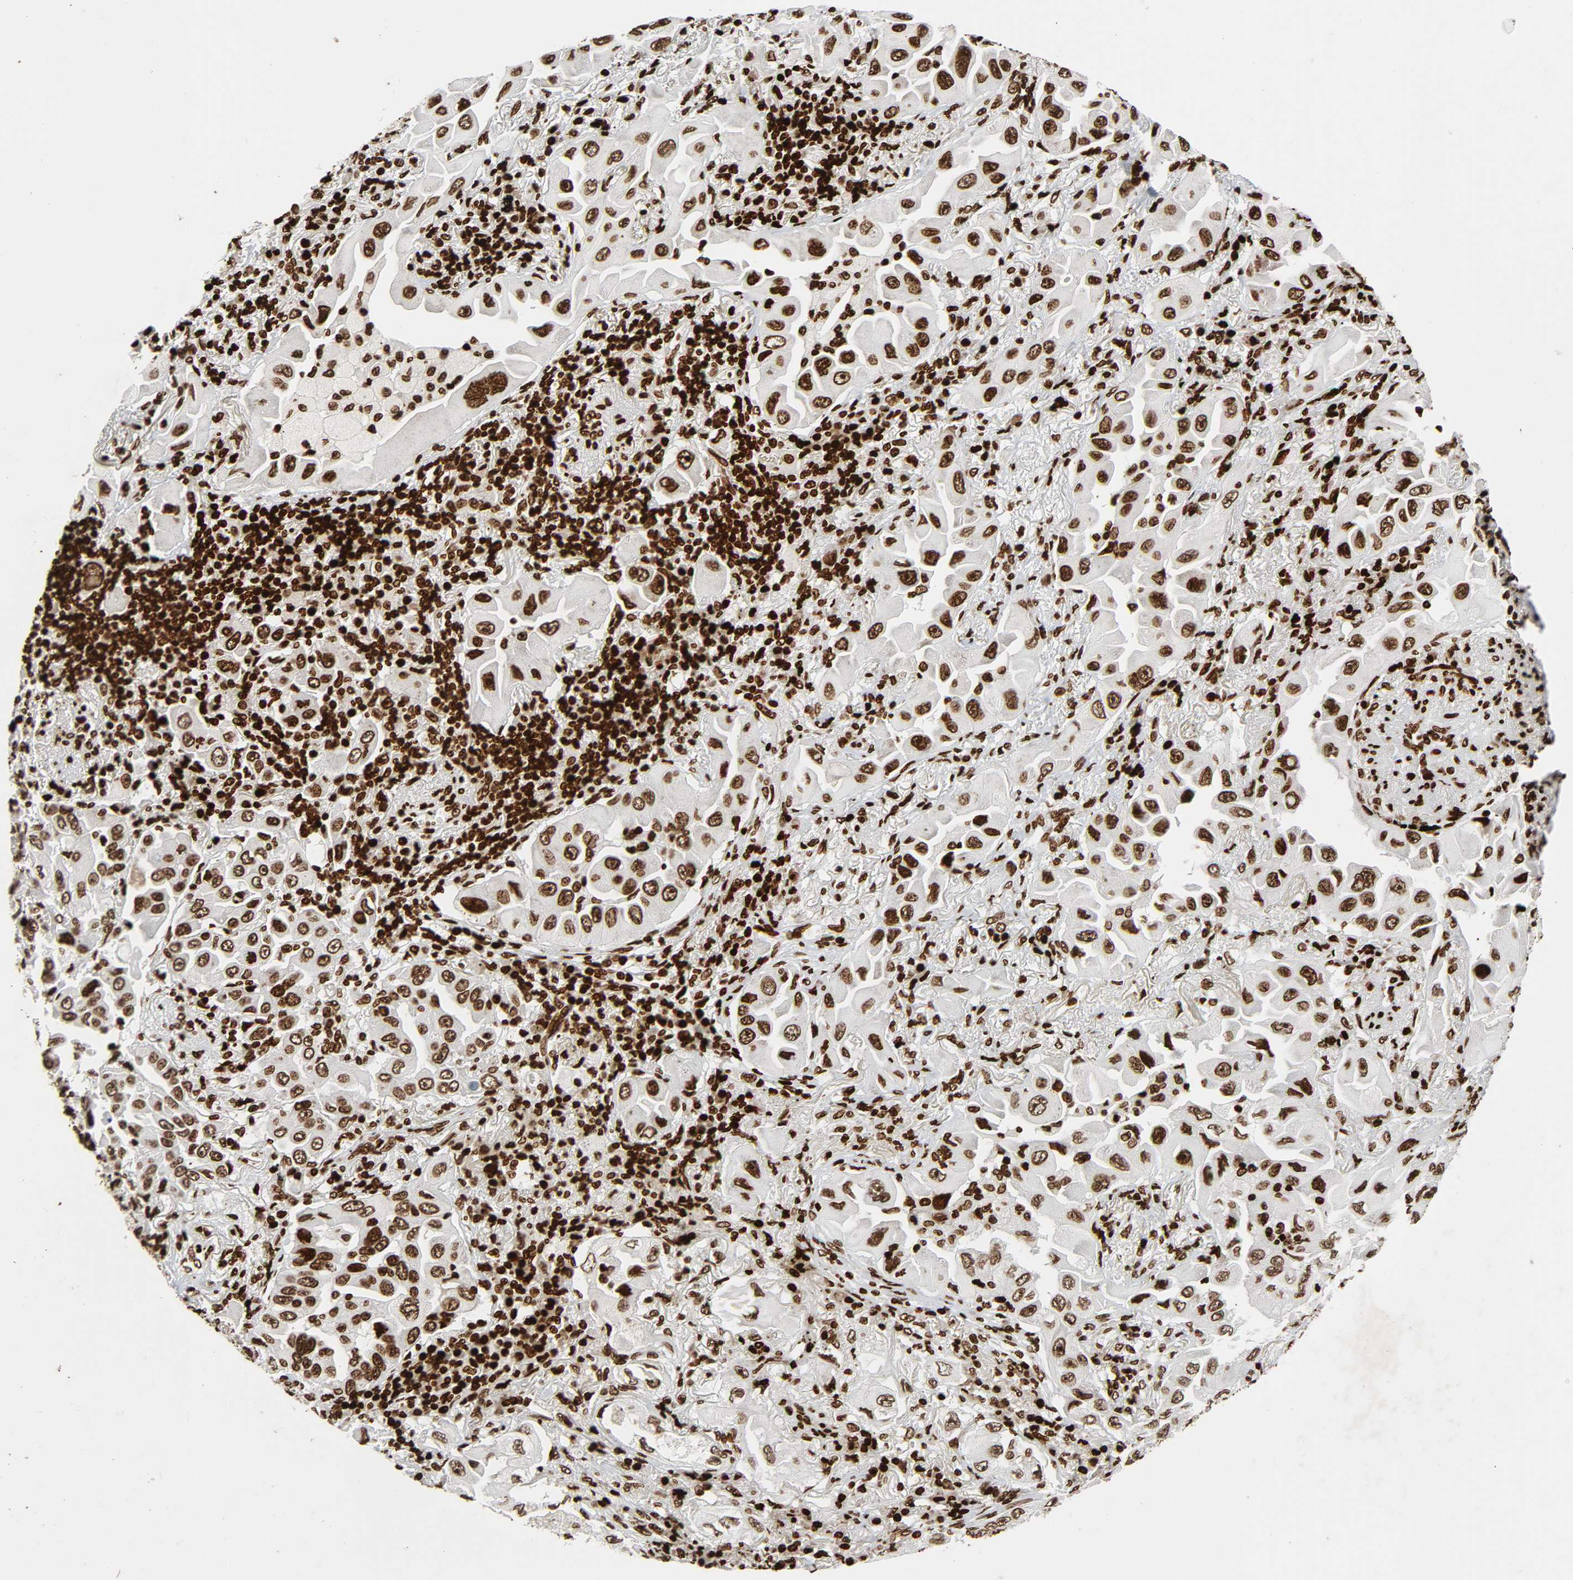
{"staining": {"intensity": "strong", "quantity": ">75%", "location": "nuclear"}, "tissue": "lung cancer", "cell_type": "Tumor cells", "image_type": "cancer", "snomed": [{"axis": "morphology", "description": "Adenocarcinoma, NOS"}, {"axis": "topography", "description": "Lung"}], "caption": "Protein analysis of lung cancer (adenocarcinoma) tissue shows strong nuclear positivity in approximately >75% of tumor cells. (IHC, brightfield microscopy, high magnification).", "gene": "RXRA", "patient": {"sex": "female", "age": 65}}